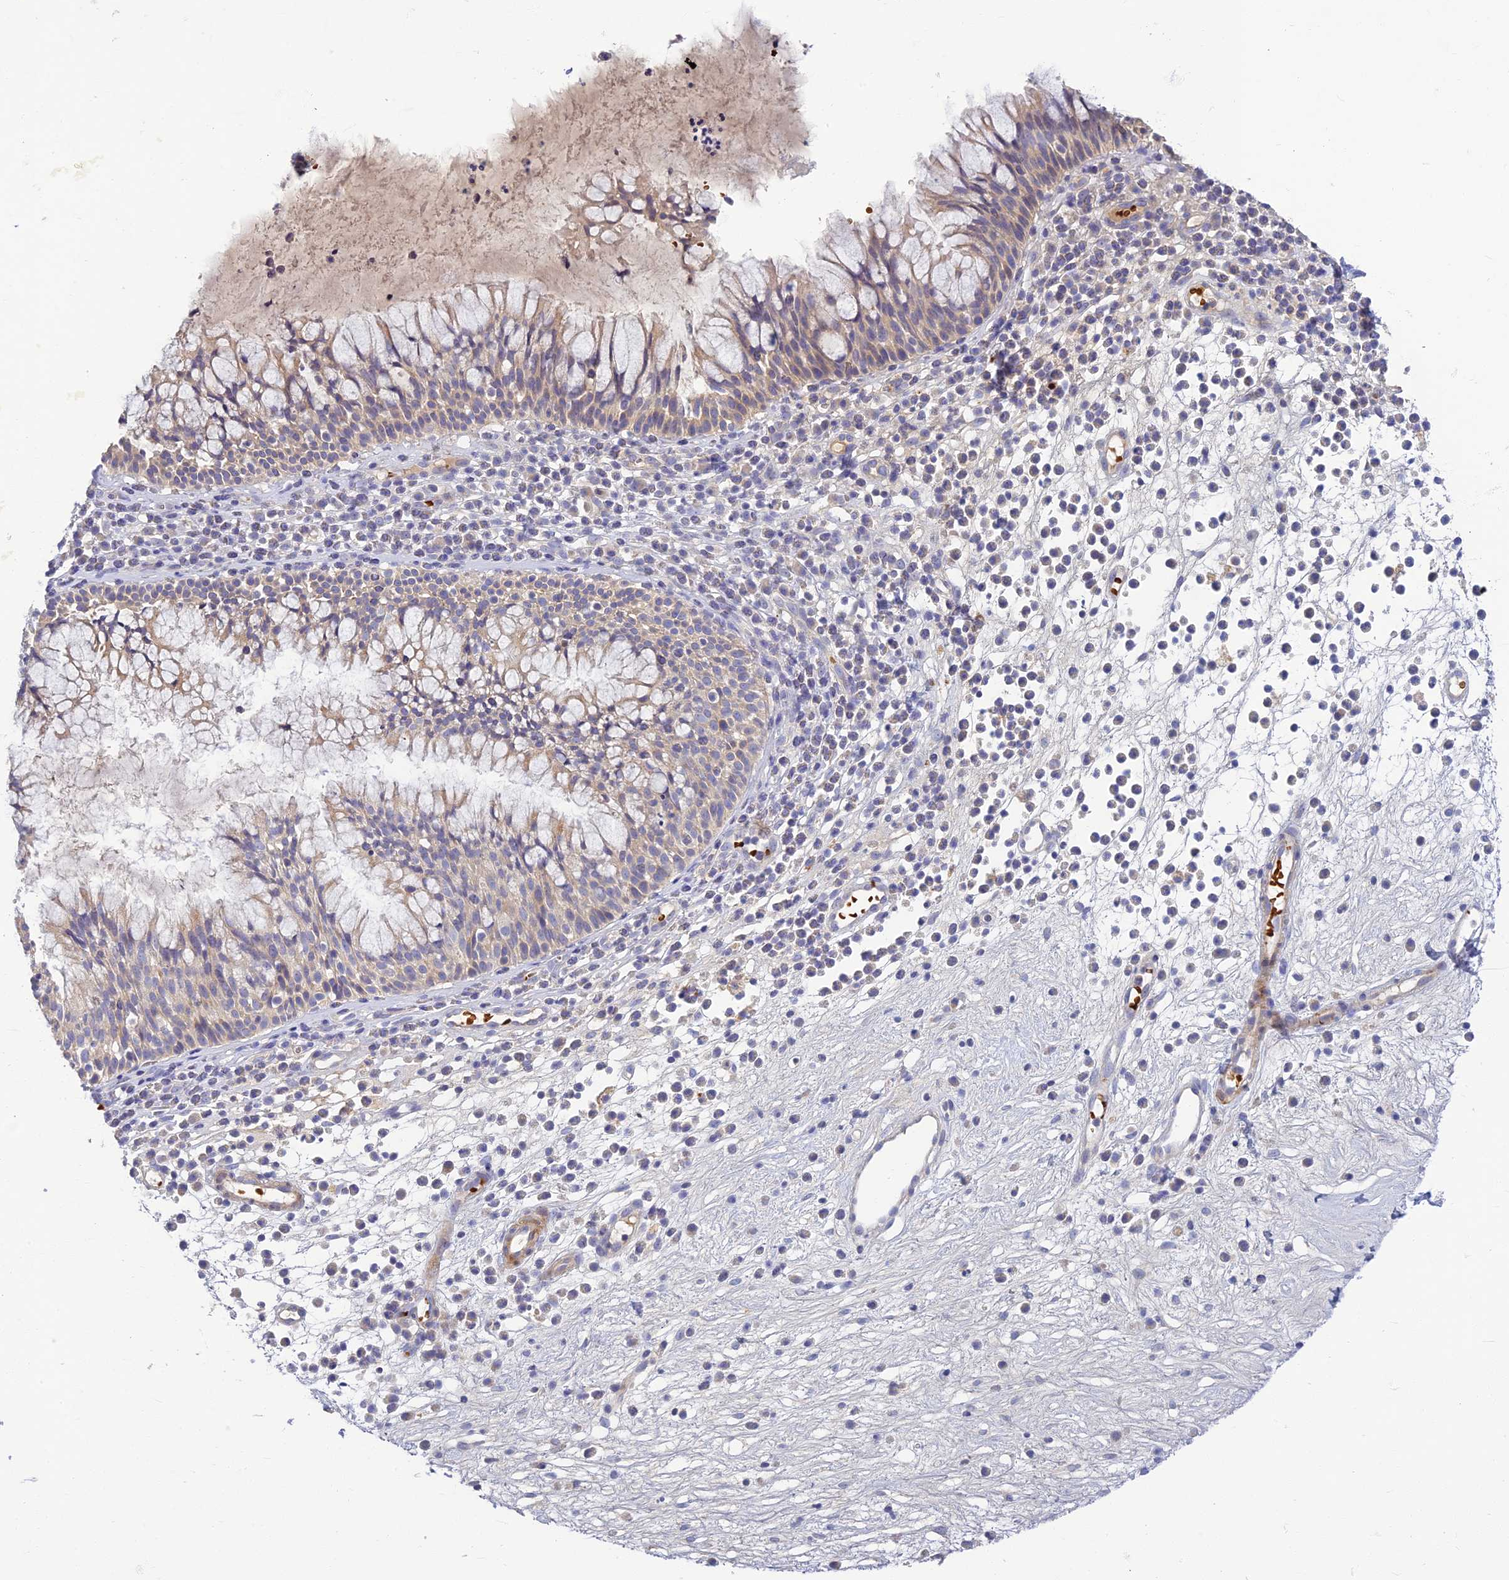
{"staining": {"intensity": "weak", "quantity": ">75%", "location": "cytoplasmic/membranous"}, "tissue": "nasopharynx", "cell_type": "Respiratory epithelial cells", "image_type": "normal", "snomed": [{"axis": "morphology", "description": "Normal tissue, NOS"}, {"axis": "morphology", "description": "Inflammation, NOS"}, {"axis": "topography", "description": "Nasopharynx"}], "caption": "A brown stain labels weak cytoplasmic/membranous positivity of a protein in respiratory epithelial cells of unremarkable human nasopharynx.", "gene": "CLIP4", "patient": {"sex": "male", "age": 70}}